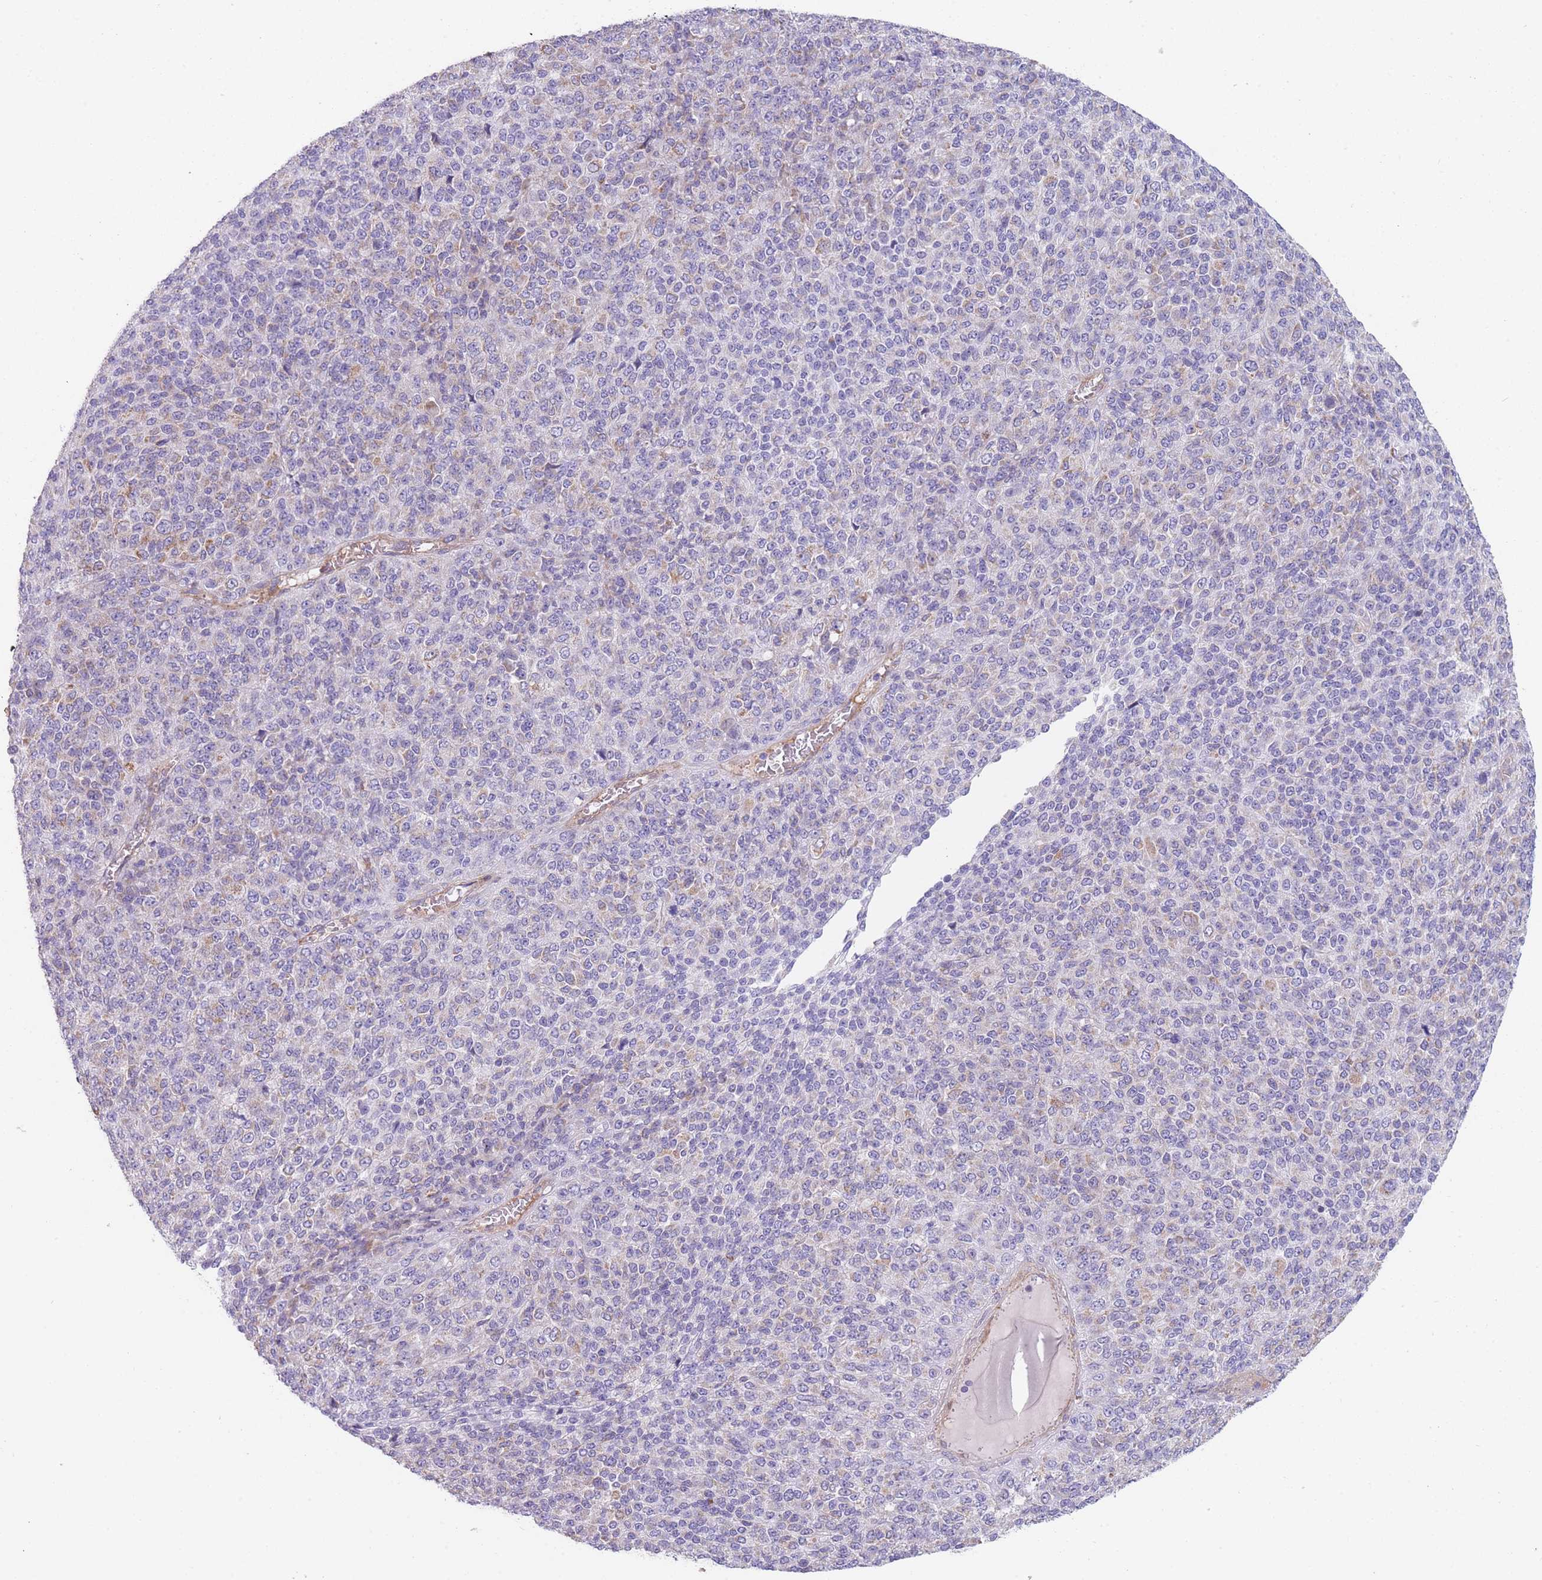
{"staining": {"intensity": "negative", "quantity": "none", "location": "none"}, "tissue": "melanoma", "cell_type": "Tumor cells", "image_type": "cancer", "snomed": [{"axis": "morphology", "description": "Malignant melanoma, Metastatic site"}, {"axis": "topography", "description": "Brain"}], "caption": "Immunohistochemical staining of human melanoma shows no significant staining in tumor cells.", "gene": "SMPD4", "patient": {"sex": "female", "age": 56}}